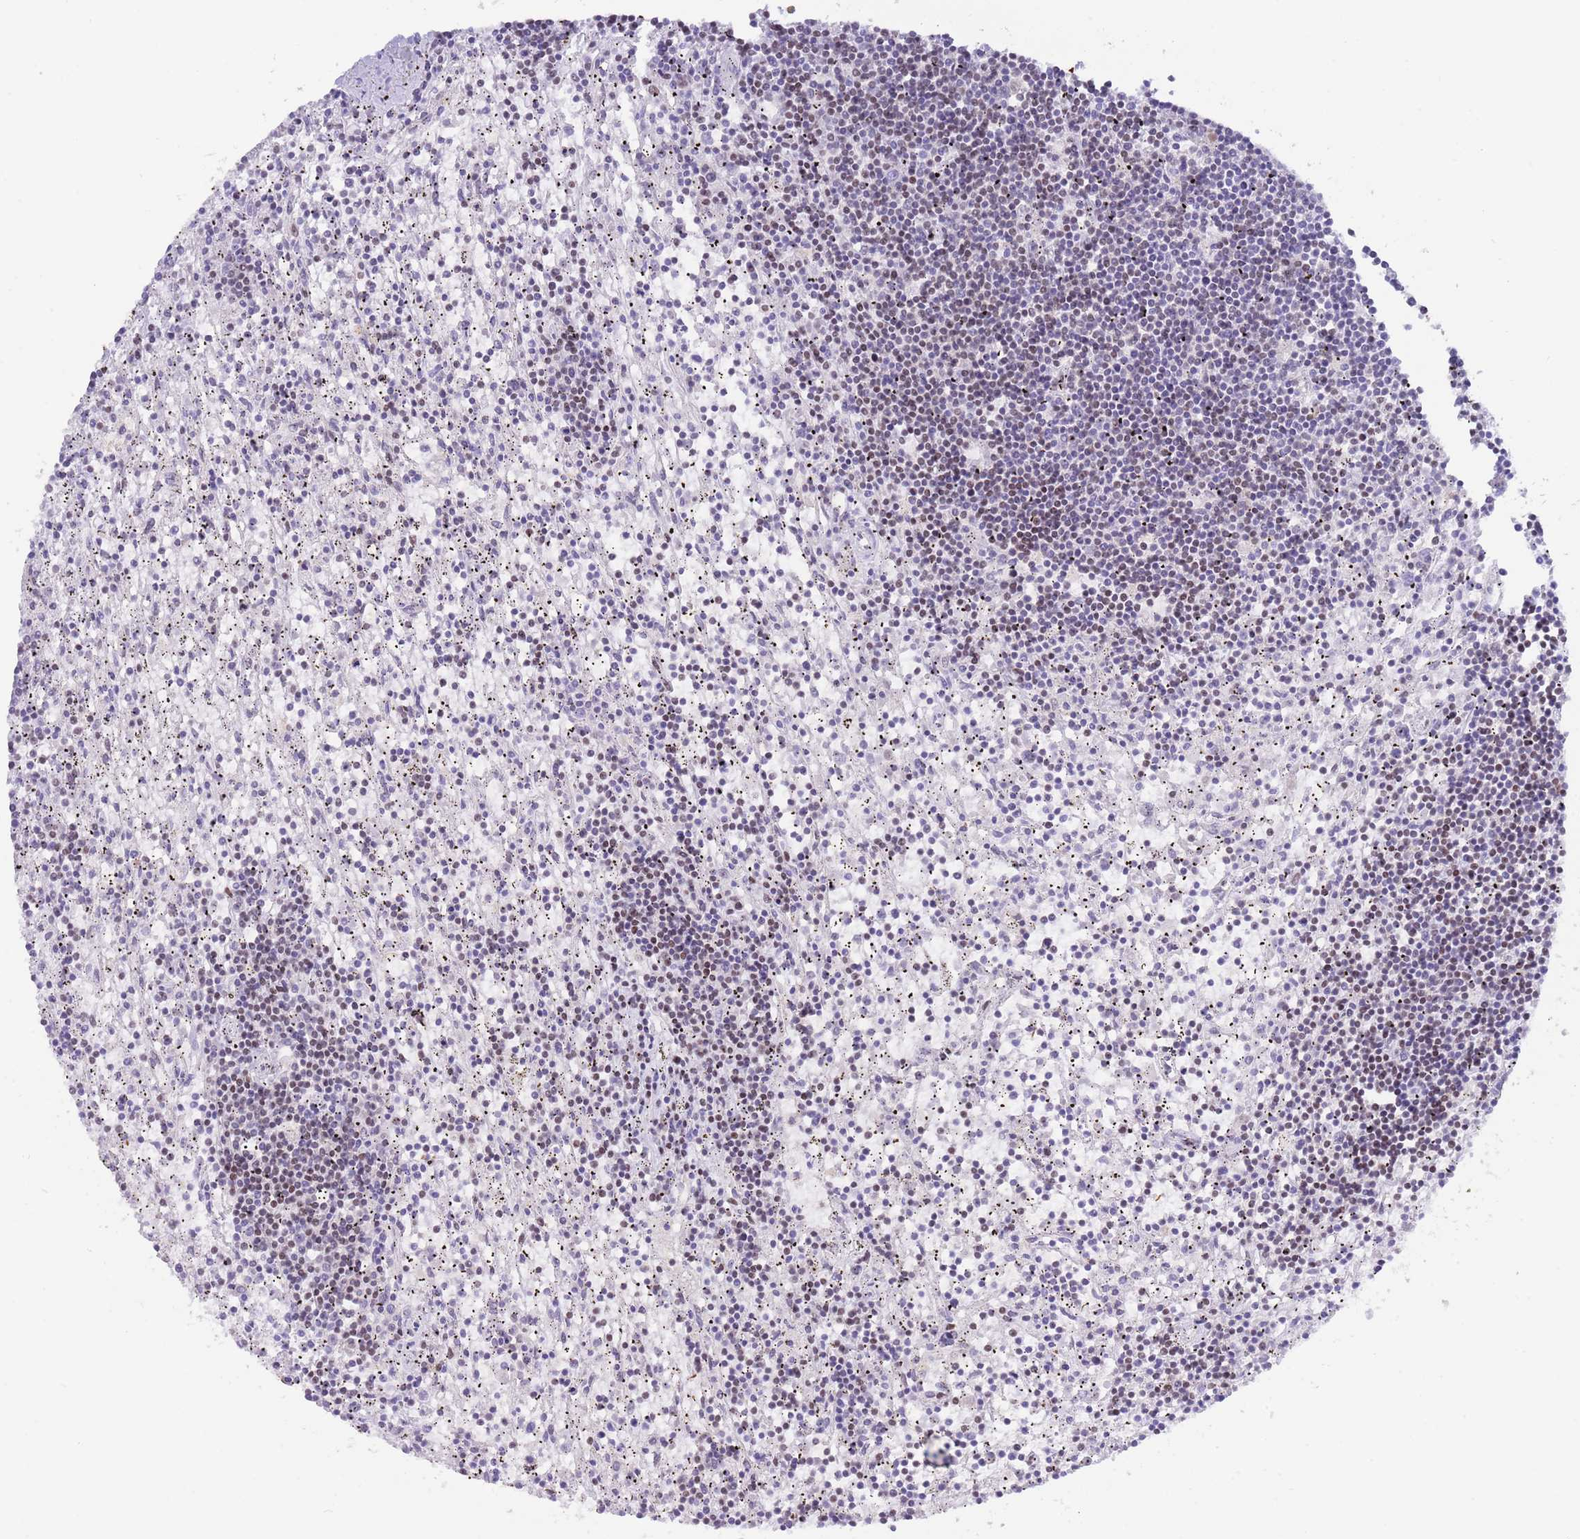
{"staining": {"intensity": "negative", "quantity": "none", "location": "none"}, "tissue": "lymphoma", "cell_type": "Tumor cells", "image_type": "cancer", "snomed": [{"axis": "morphology", "description": "Malignant lymphoma, non-Hodgkin's type, Low grade"}, {"axis": "topography", "description": "Spleen"}], "caption": "Human lymphoma stained for a protein using IHC demonstrates no staining in tumor cells.", "gene": "ZNF382", "patient": {"sex": "male", "age": 76}}